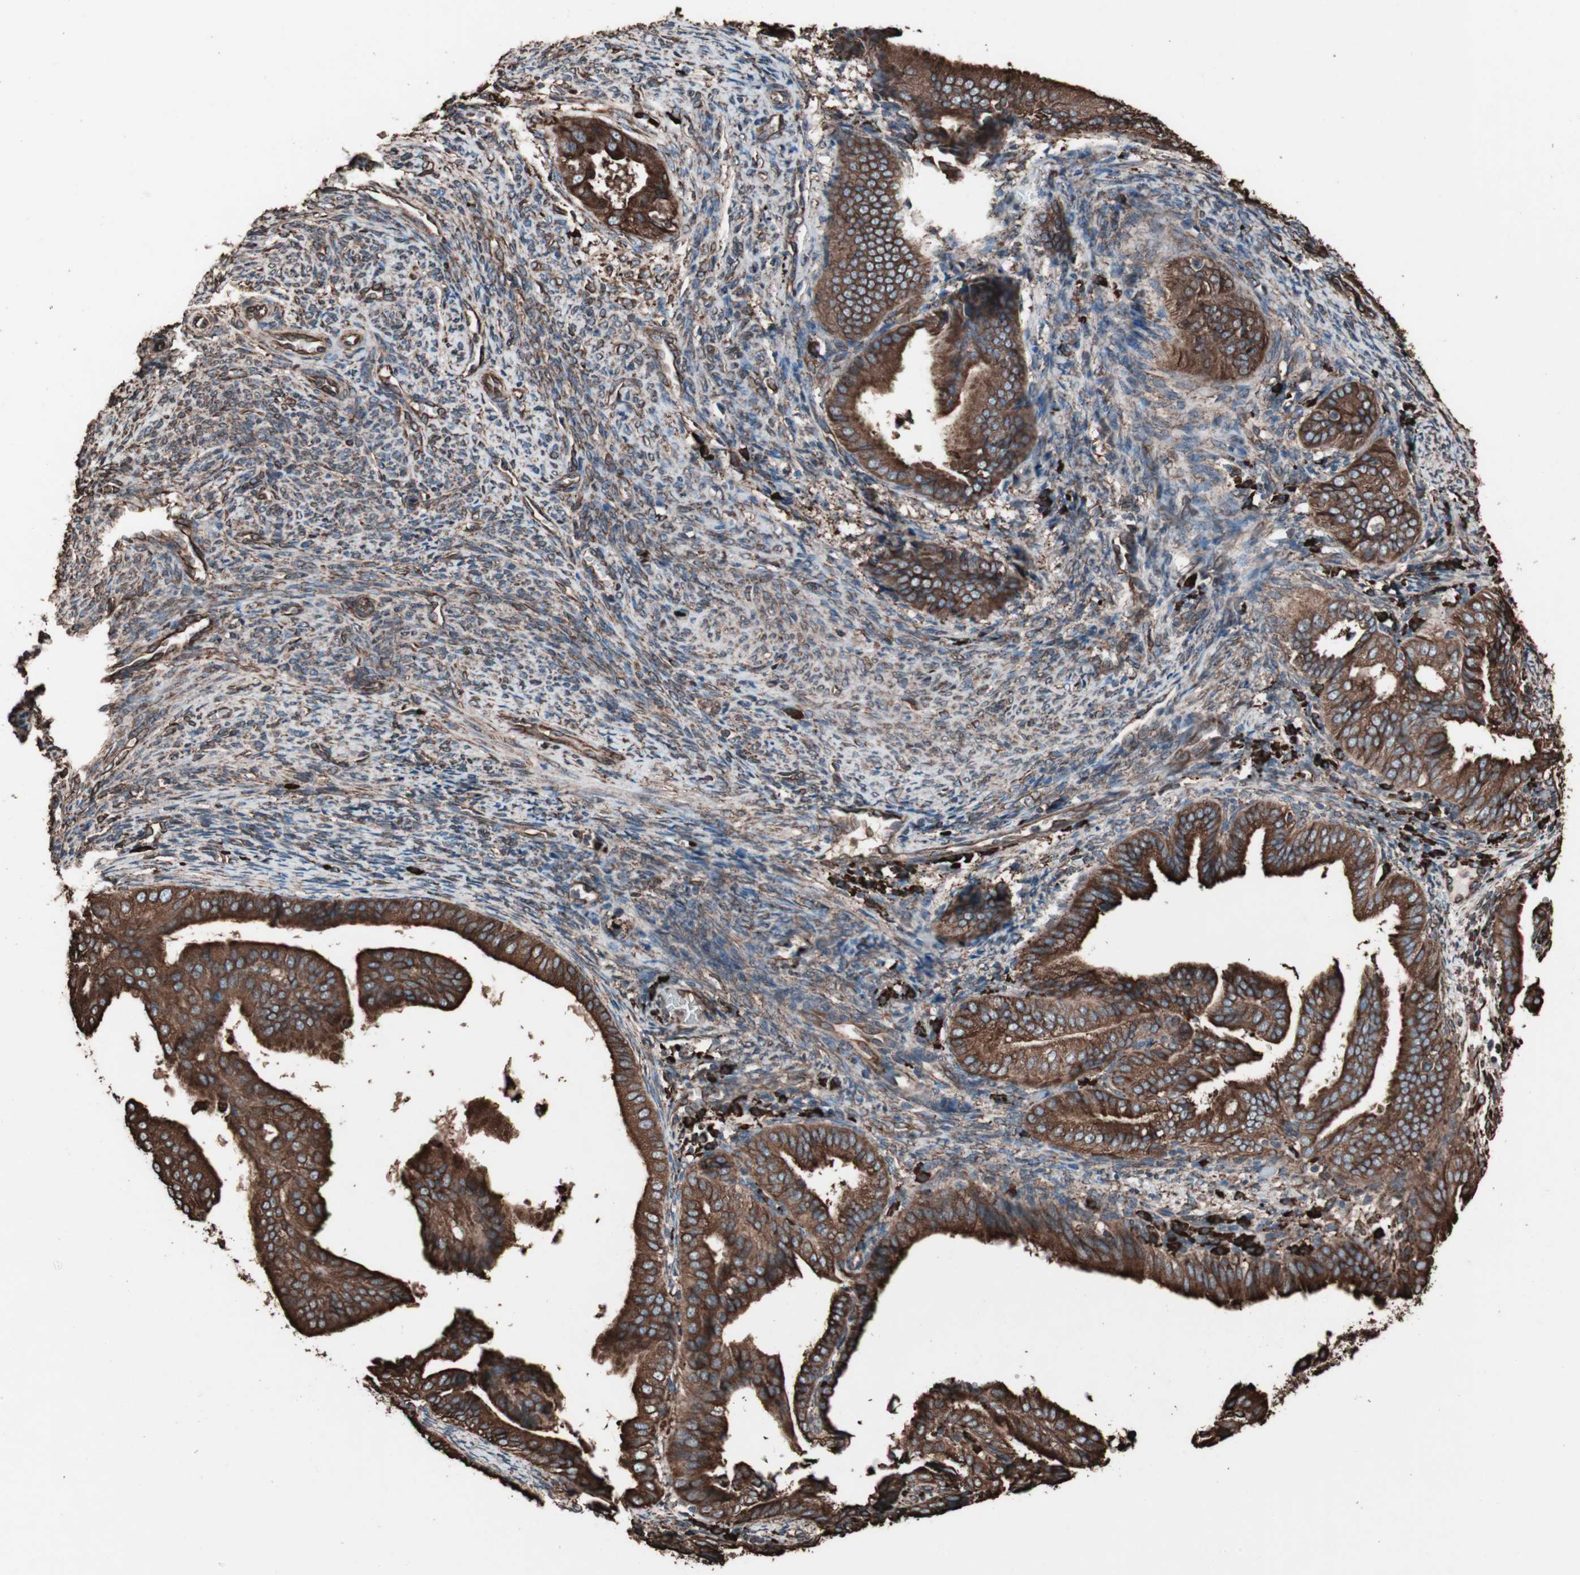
{"staining": {"intensity": "strong", "quantity": ">75%", "location": "cytoplasmic/membranous"}, "tissue": "endometrial cancer", "cell_type": "Tumor cells", "image_type": "cancer", "snomed": [{"axis": "morphology", "description": "Adenocarcinoma, NOS"}, {"axis": "topography", "description": "Endometrium"}], "caption": "Brown immunohistochemical staining in human adenocarcinoma (endometrial) displays strong cytoplasmic/membranous staining in approximately >75% of tumor cells.", "gene": "HSP90B1", "patient": {"sex": "female", "age": 58}}